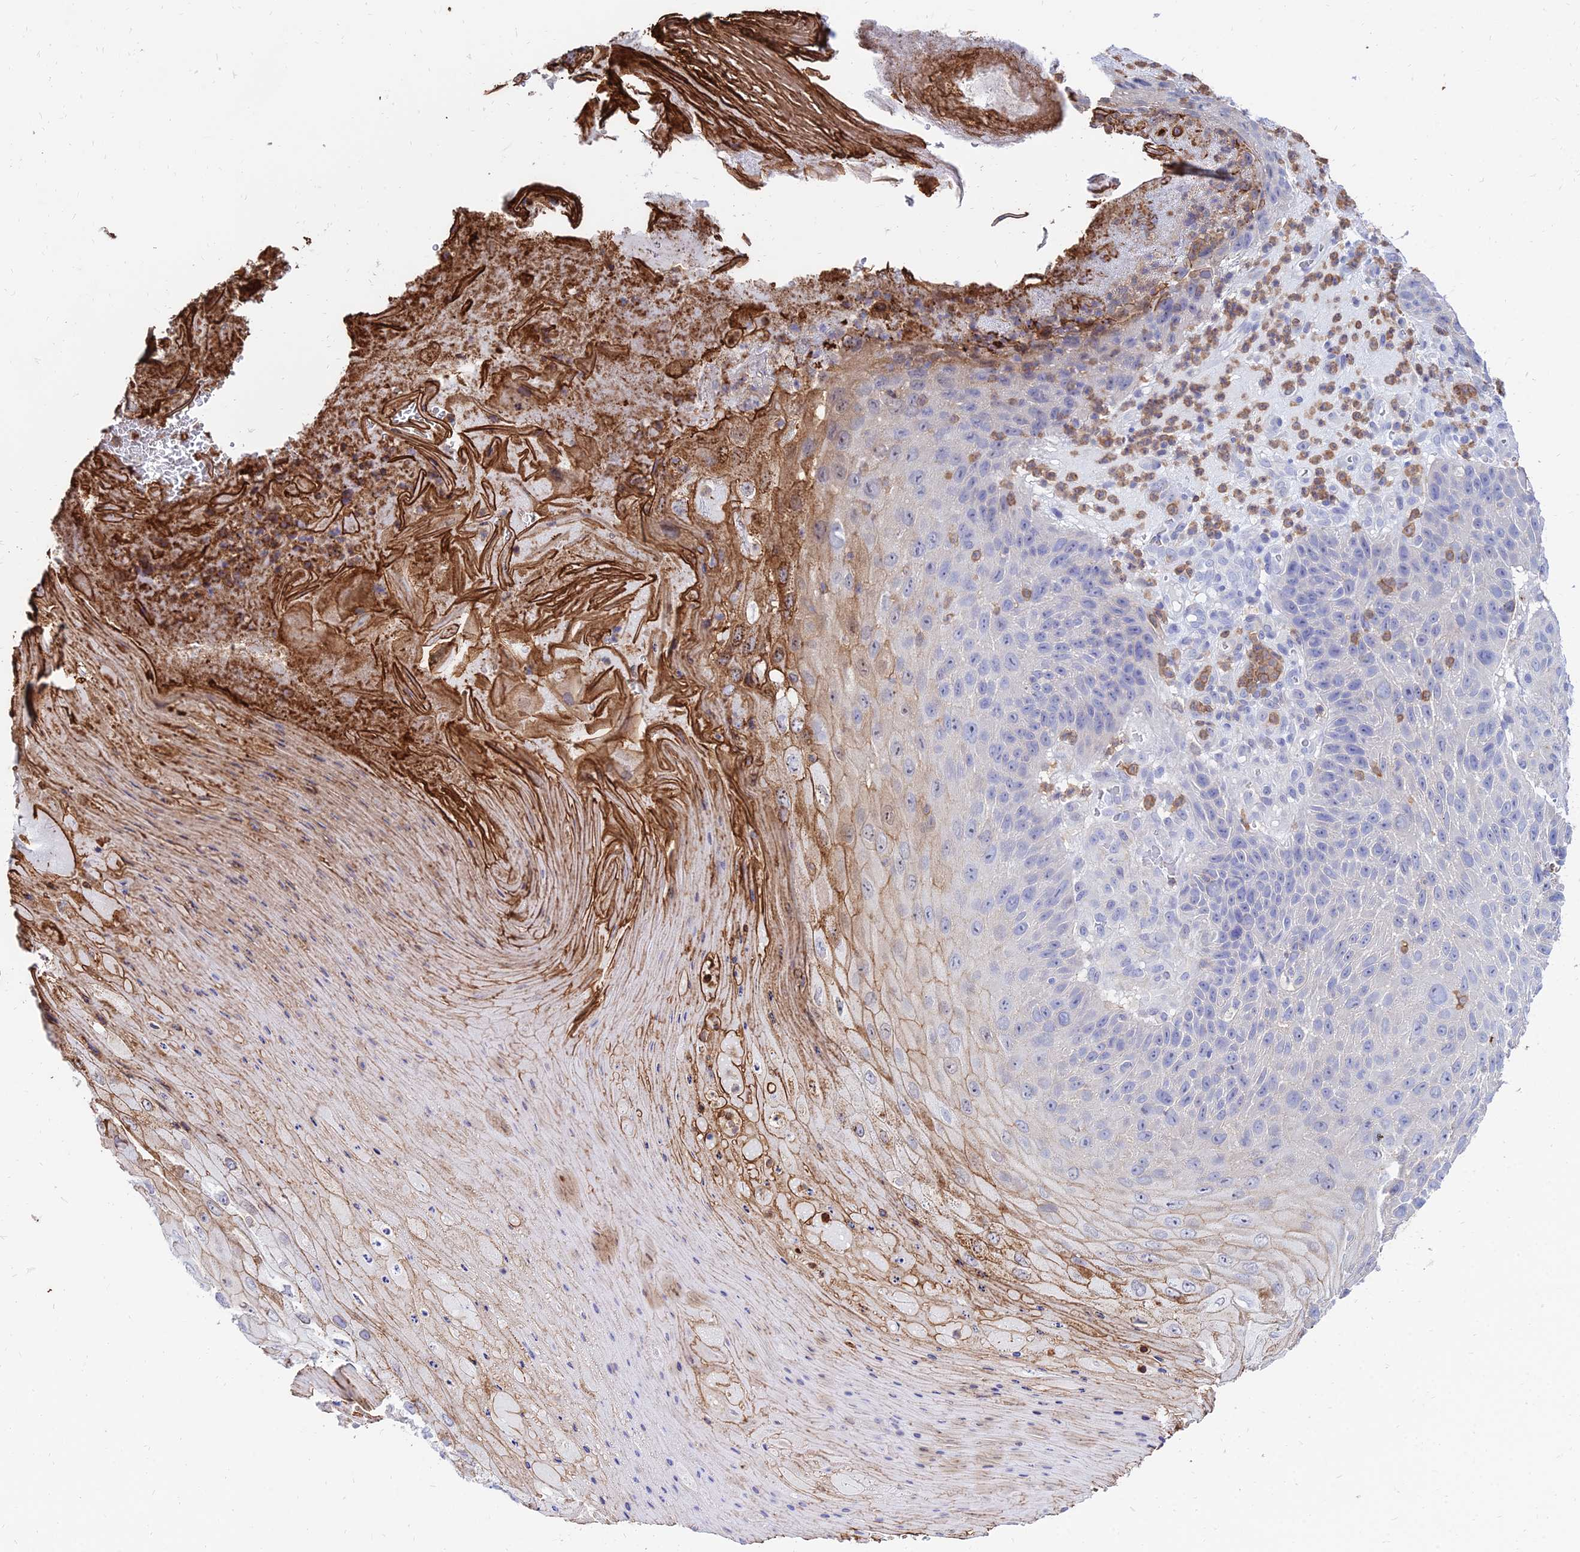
{"staining": {"intensity": "negative", "quantity": "none", "location": "none"}, "tissue": "skin cancer", "cell_type": "Tumor cells", "image_type": "cancer", "snomed": [{"axis": "morphology", "description": "Squamous cell carcinoma, NOS"}, {"axis": "topography", "description": "Skin"}], "caption": "Immunohistochemistry (IHC) histopathology image of skin squamous cell carcinoma stained for a protein (brown), which exhibits no expression in tumor cells.", "gene": "SREK1IP1", "patient": {"sex": "female", "age": 88}}